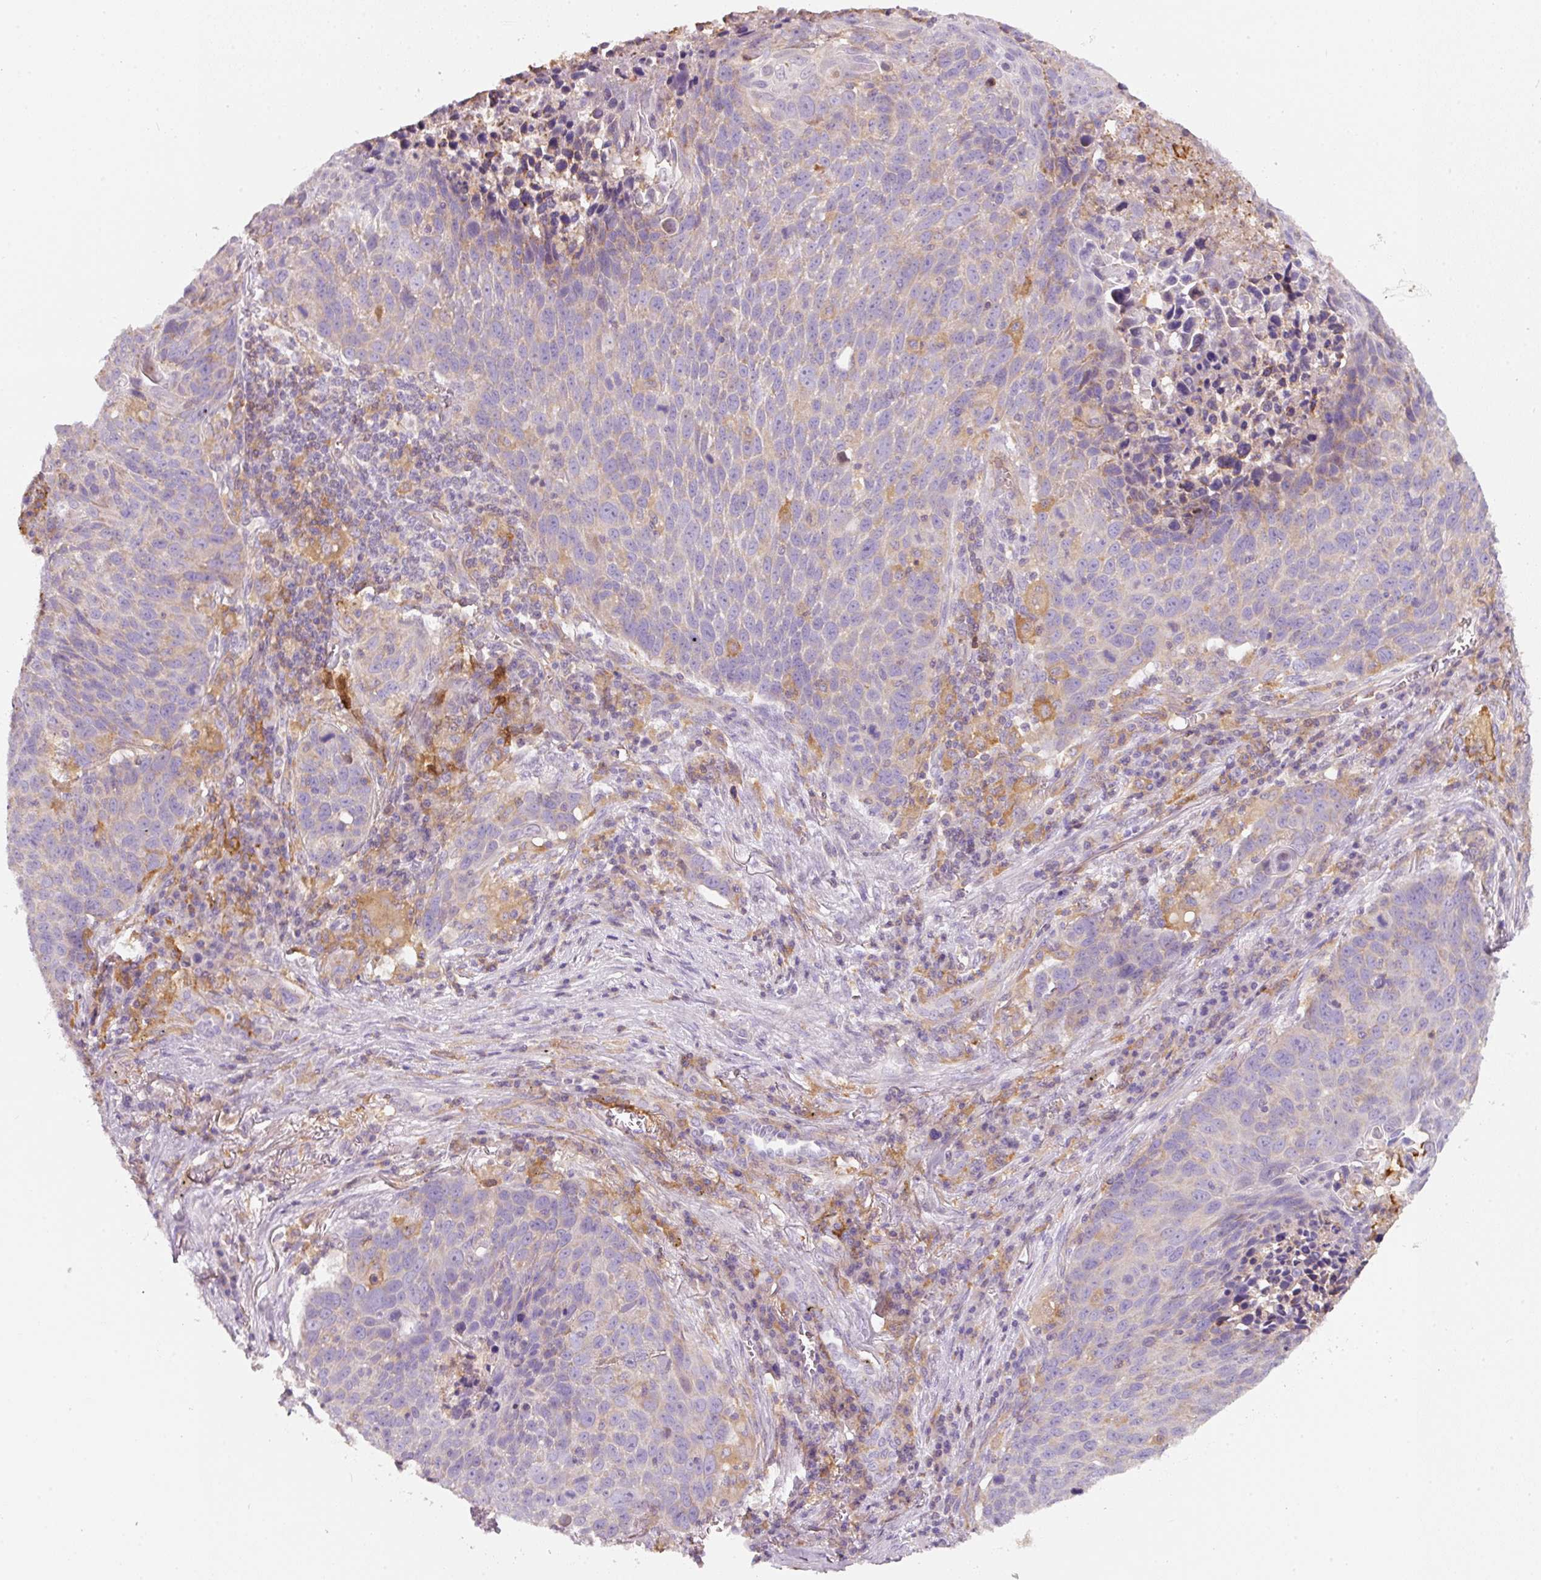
{"staining": {"intensity": "negative", "quantity": "none", "location": "none"}, "tissue": "lung cancer", "cell_type": "Tumor cells", "image_type": "cancer", "snomed": [{"axis": "morphology", "description": "Squamous cell carcinoma, NOS"}, {"axis": "topography", "description": "Lung"}], "caption": "IHC of lung cancer (squamous cell carcinoma) displays no expression in tumor cells. The staining was performed using DAB (3,3'-diaminobenzidine) to visualize the protein expression in brown, while the nuclei were stained in blue with hematoxylin (Magnification: 20x).", "gene": "IQGAP2", "patient": {"sex": "male", "age": 78}}